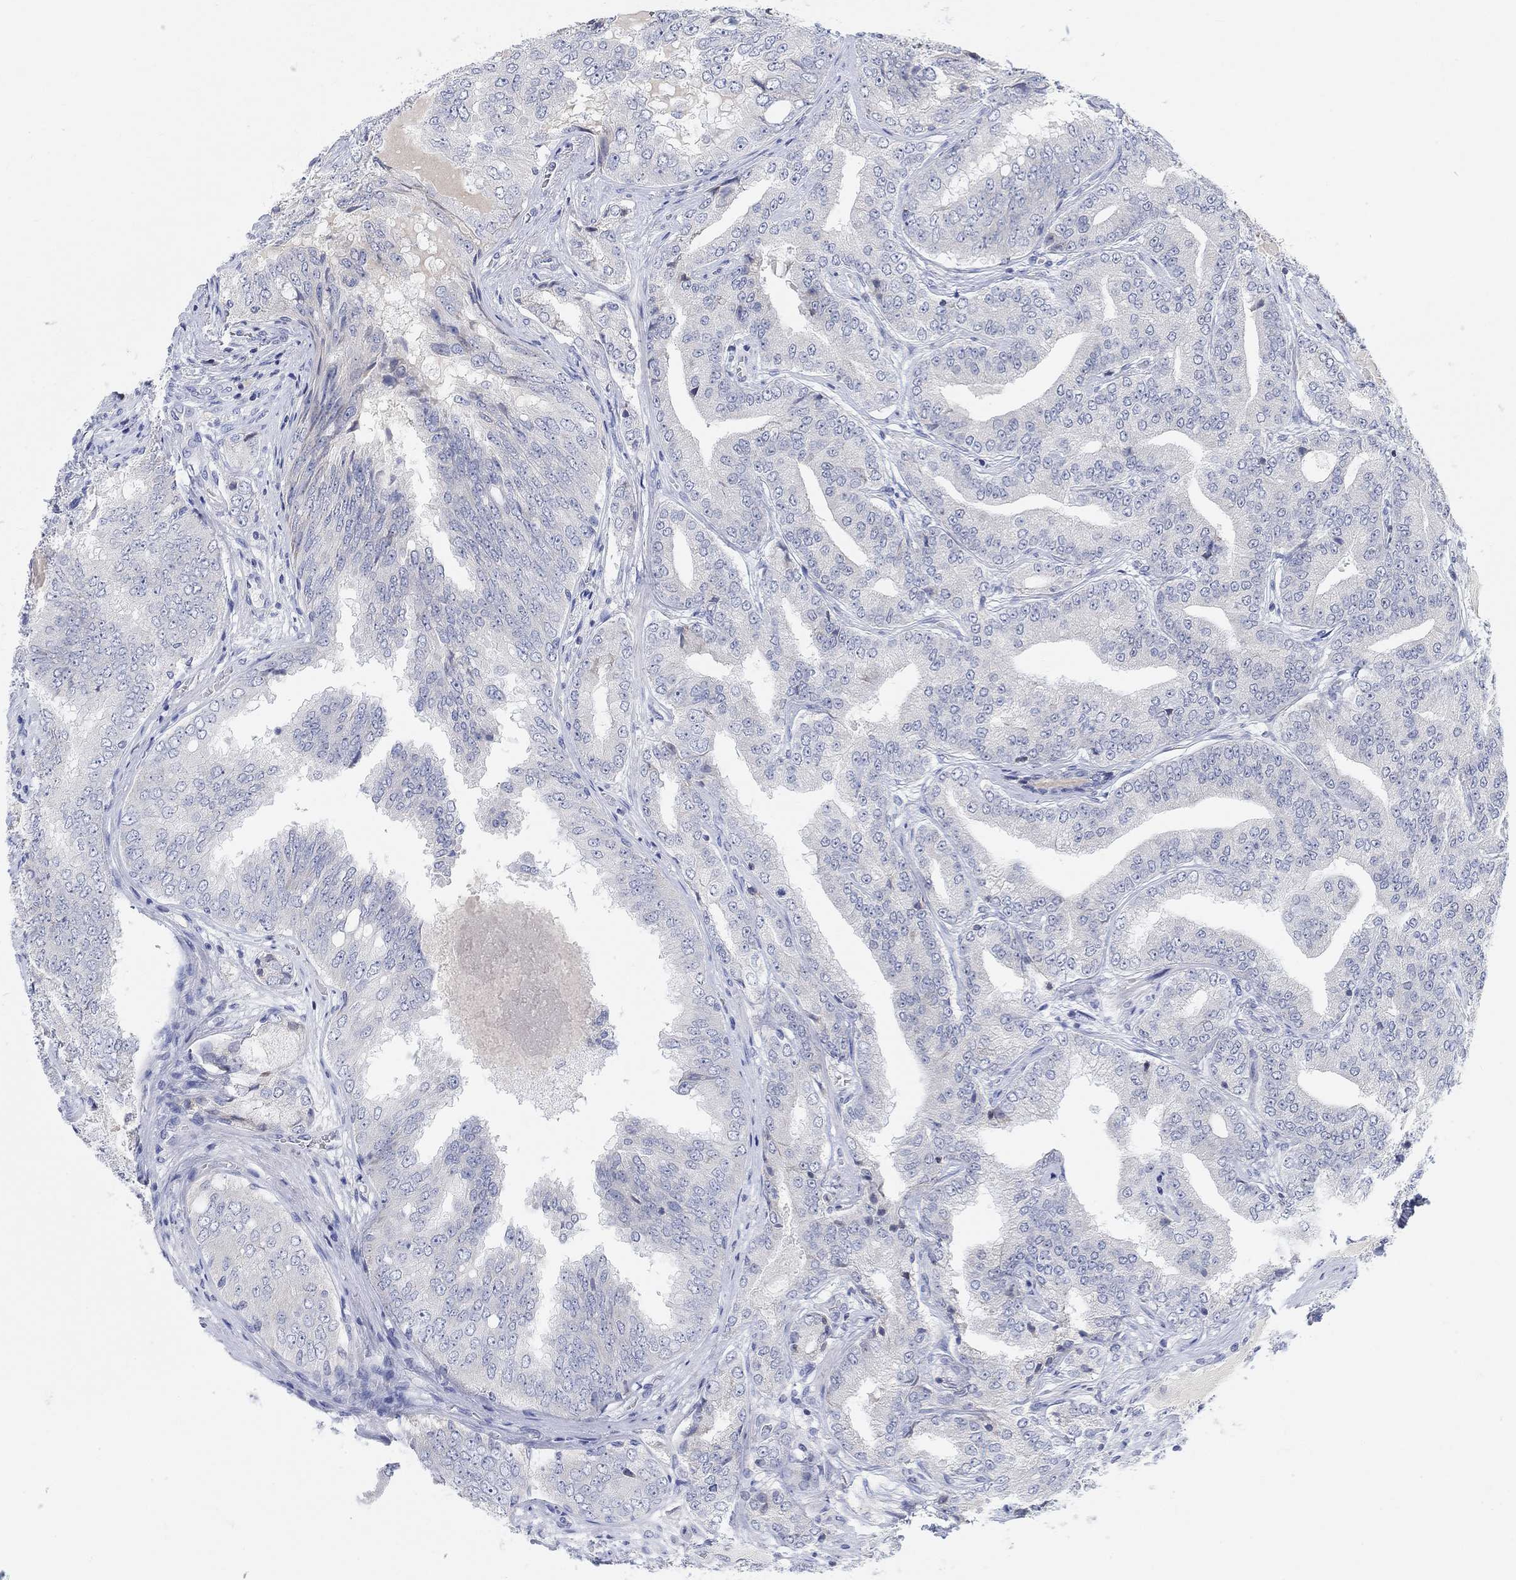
{"staining": {"intensity": "negative", "quantity": "none", "location": "none"}, "tissue": "prostate cancer", "cell_type": "Tumor cells", "image_type": "cancer", "snomed": [{"axis": "morphology", "description": "Adenocarcinoma, NOS"}, {"axis": "topography", "description": "Prostate"}], "caption": "A high-resolution photomicrograph shows immunohistochemistry staining of prostate adenocarcinoma, which exhibits no significant staining in tumor cells.", "gene": "ATP6V1E2", "patient": {"sex": "male", "age": 65}}